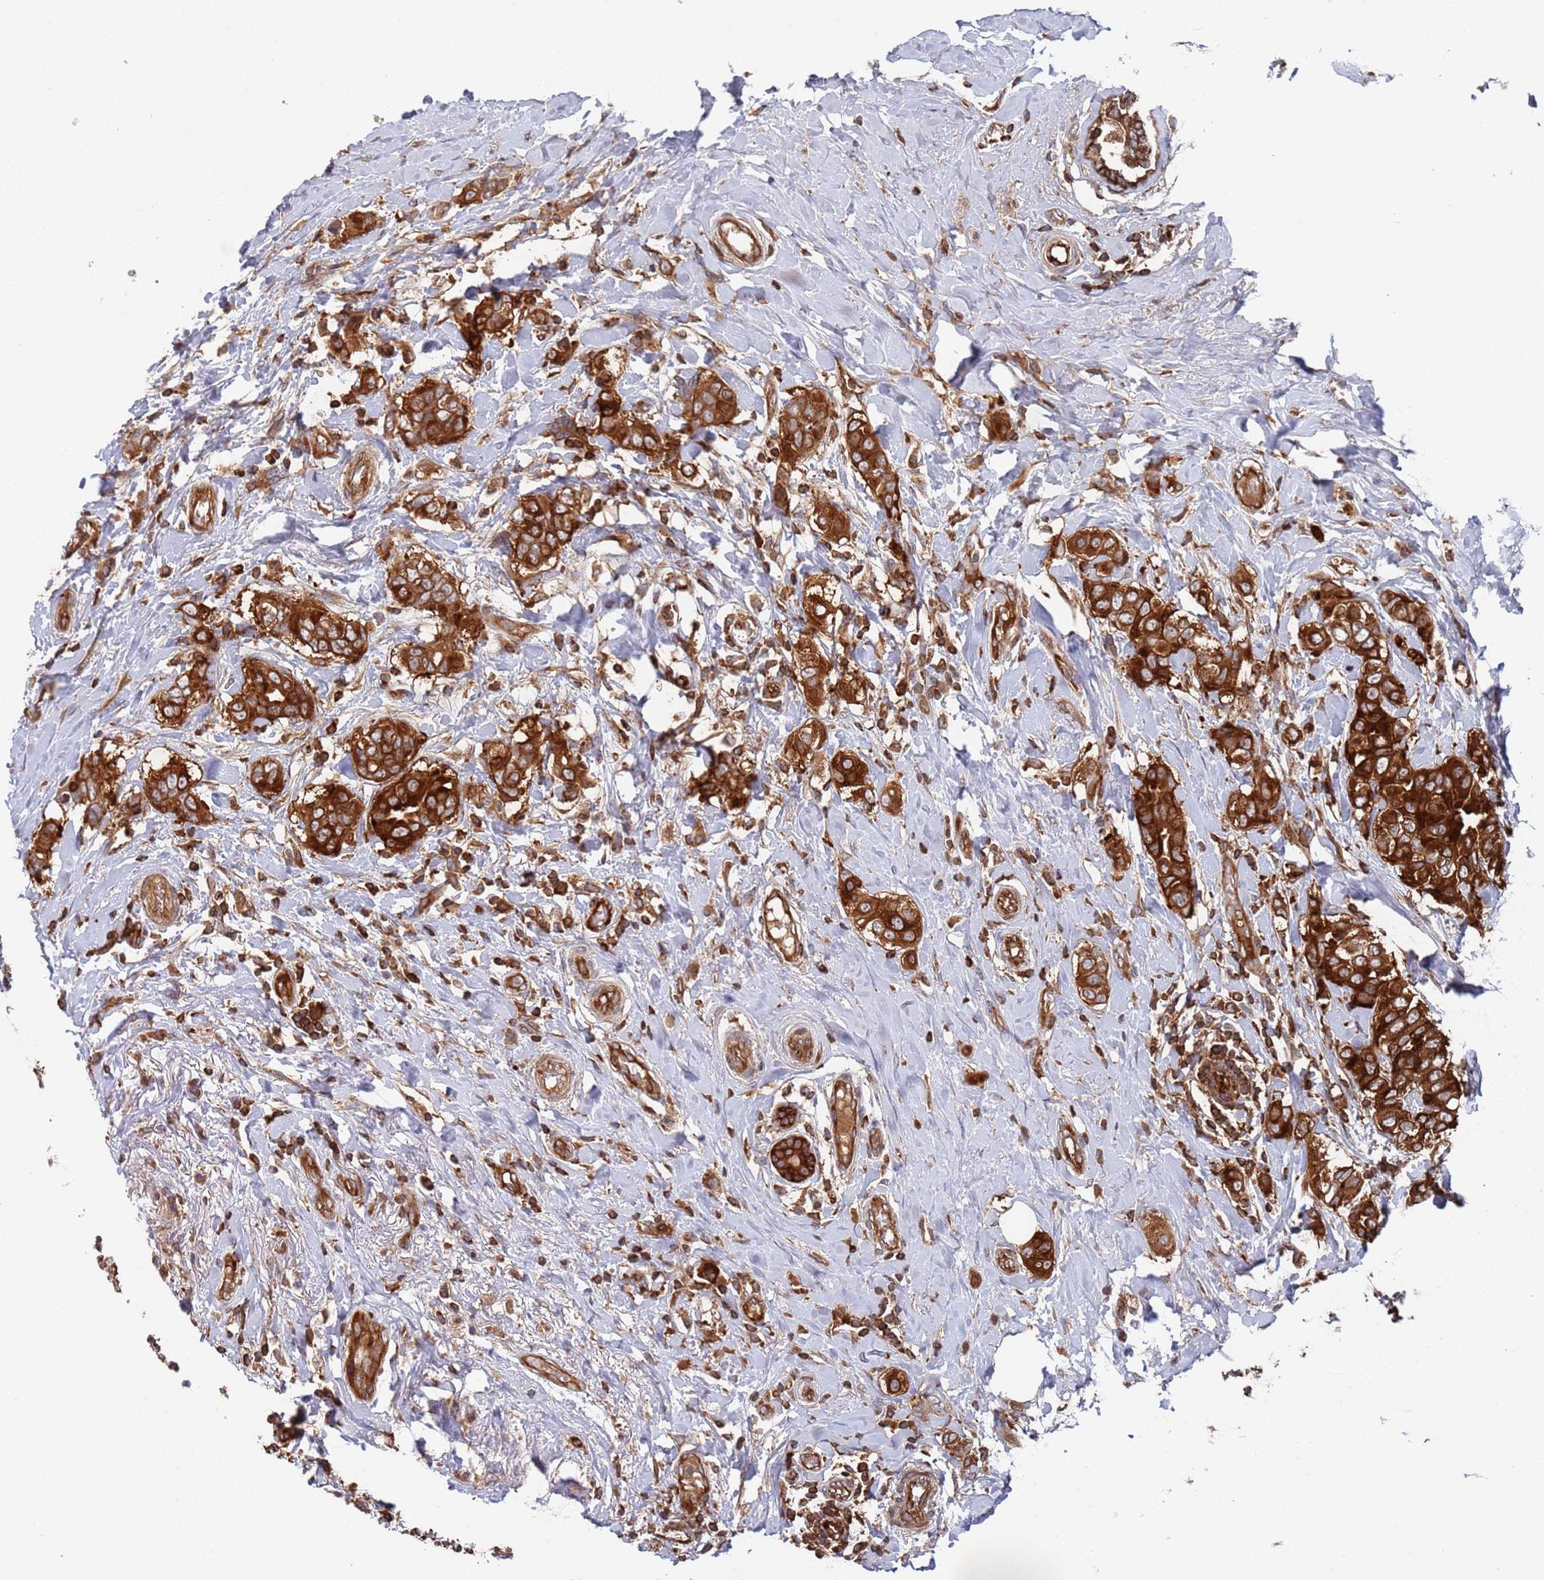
{"staining": {"intensity": "strong", "quantity": ">75%", "location": "cytoplasmic/membranous"}, "tissue": "breast cancer", "cell_type": "Tumor cells", "image_type": "cancer", "snomed": [{"axis": "morphology", "description": "Lobular carcinoma"}, {"axis": "topography", "description": "Breast"}], "caption": "Breast cancer was stained to show a protein in brown. There is high levels of strong cytoplasmic/membranous expression in approximately >75% of tumor cells.", "gene": "DDX60", "patient": {"sex": "female", "age": 51}}